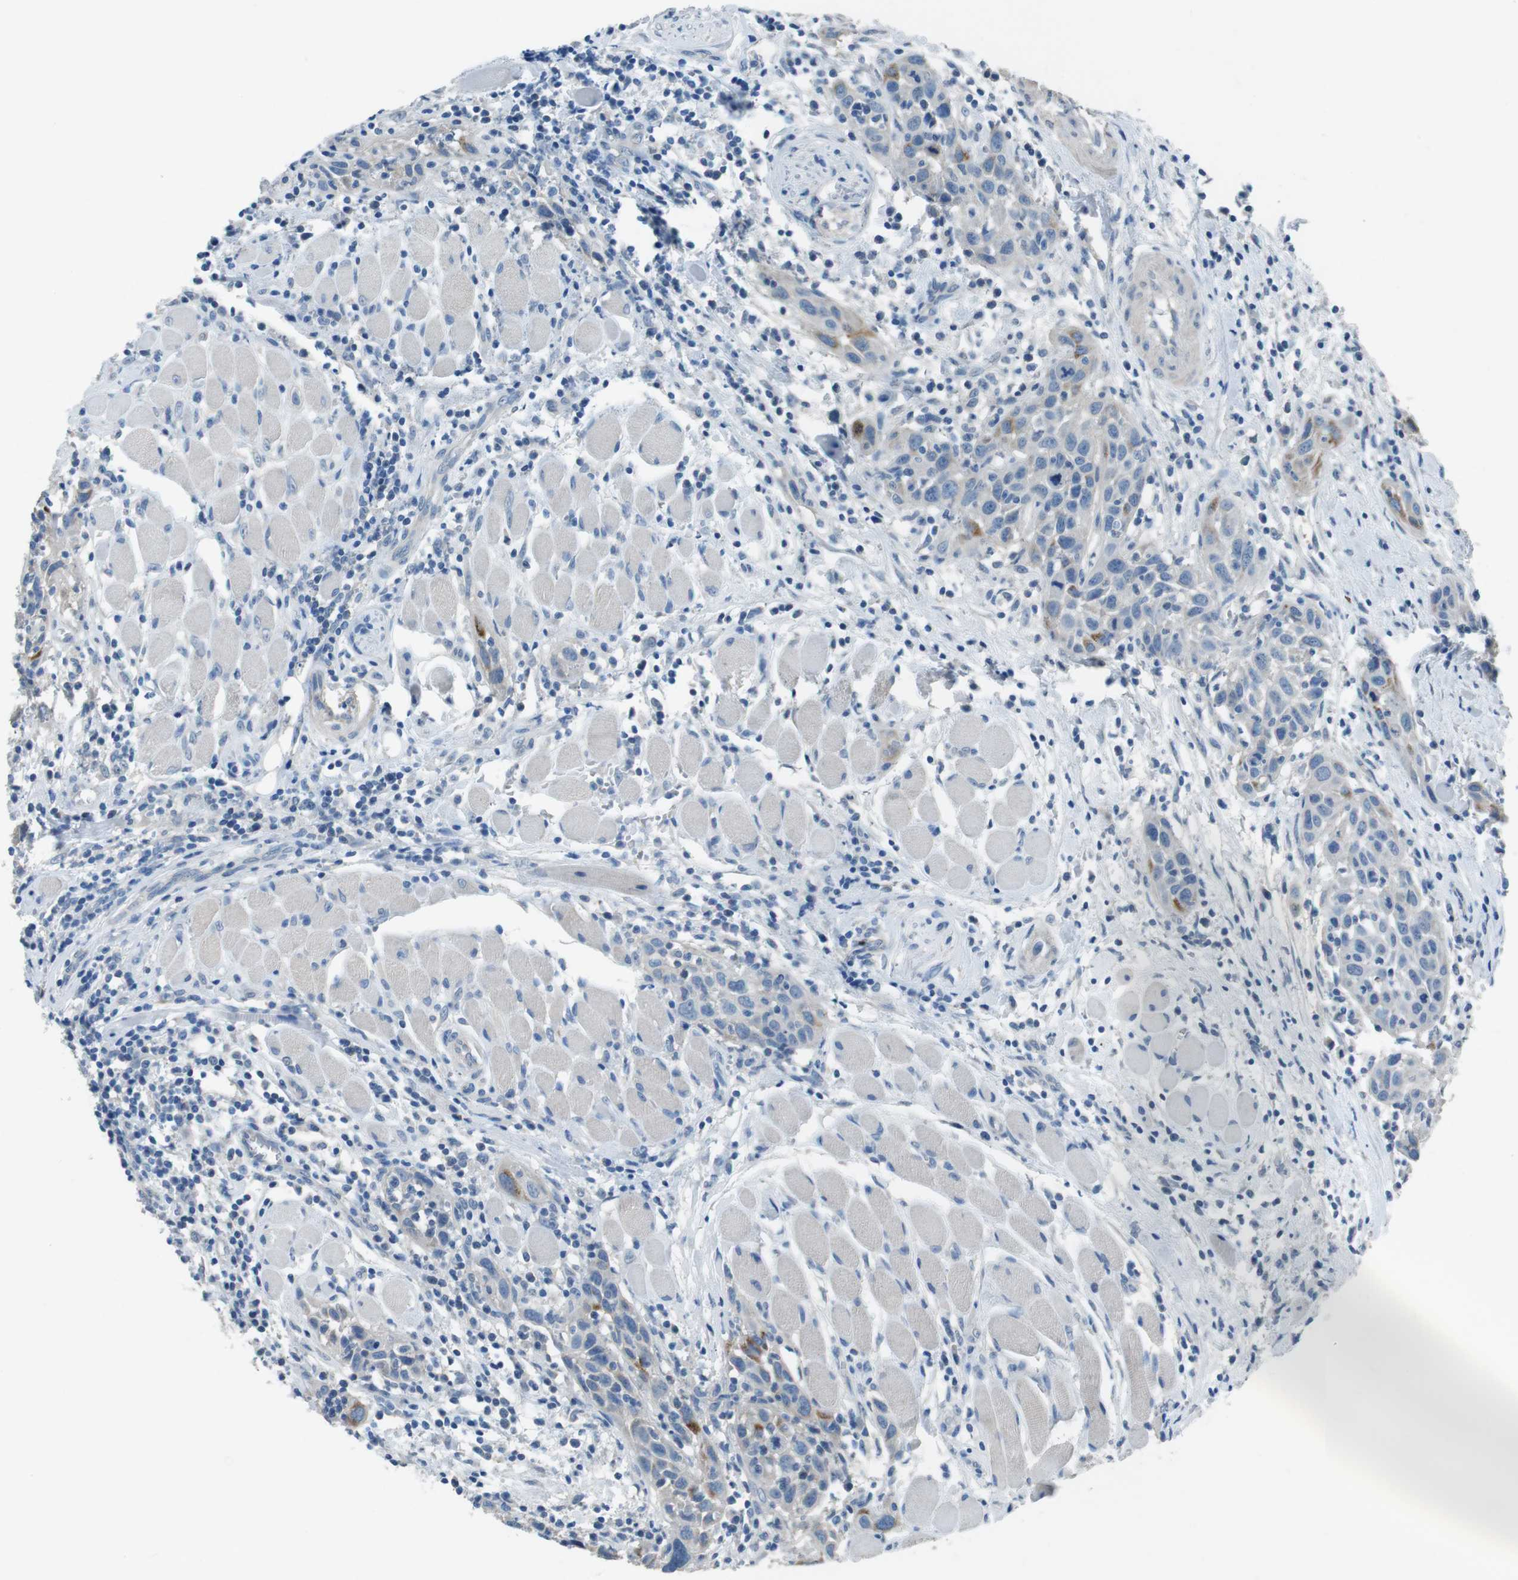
{"staining": {"intensity": "negative", "quantity": "none", "location": "none"}, "tissue": "head and neck cancer", "cell_type": "Tumor cells", "image_type": "cancer", "snomed": [{"axis": "morphology", "description": "Squamous cell carcinoma, NOS"}, {"axis": "topography", "description": "Oral tissue"}, {"axis": "topography", "description": "Head-Neck"}], "caption": "Tumor cells are negative for protein expression in human head and neck squamous cell carcinoma.", "gene": "CYP2C8", "patient": {"sex": "female", "age": 50}}